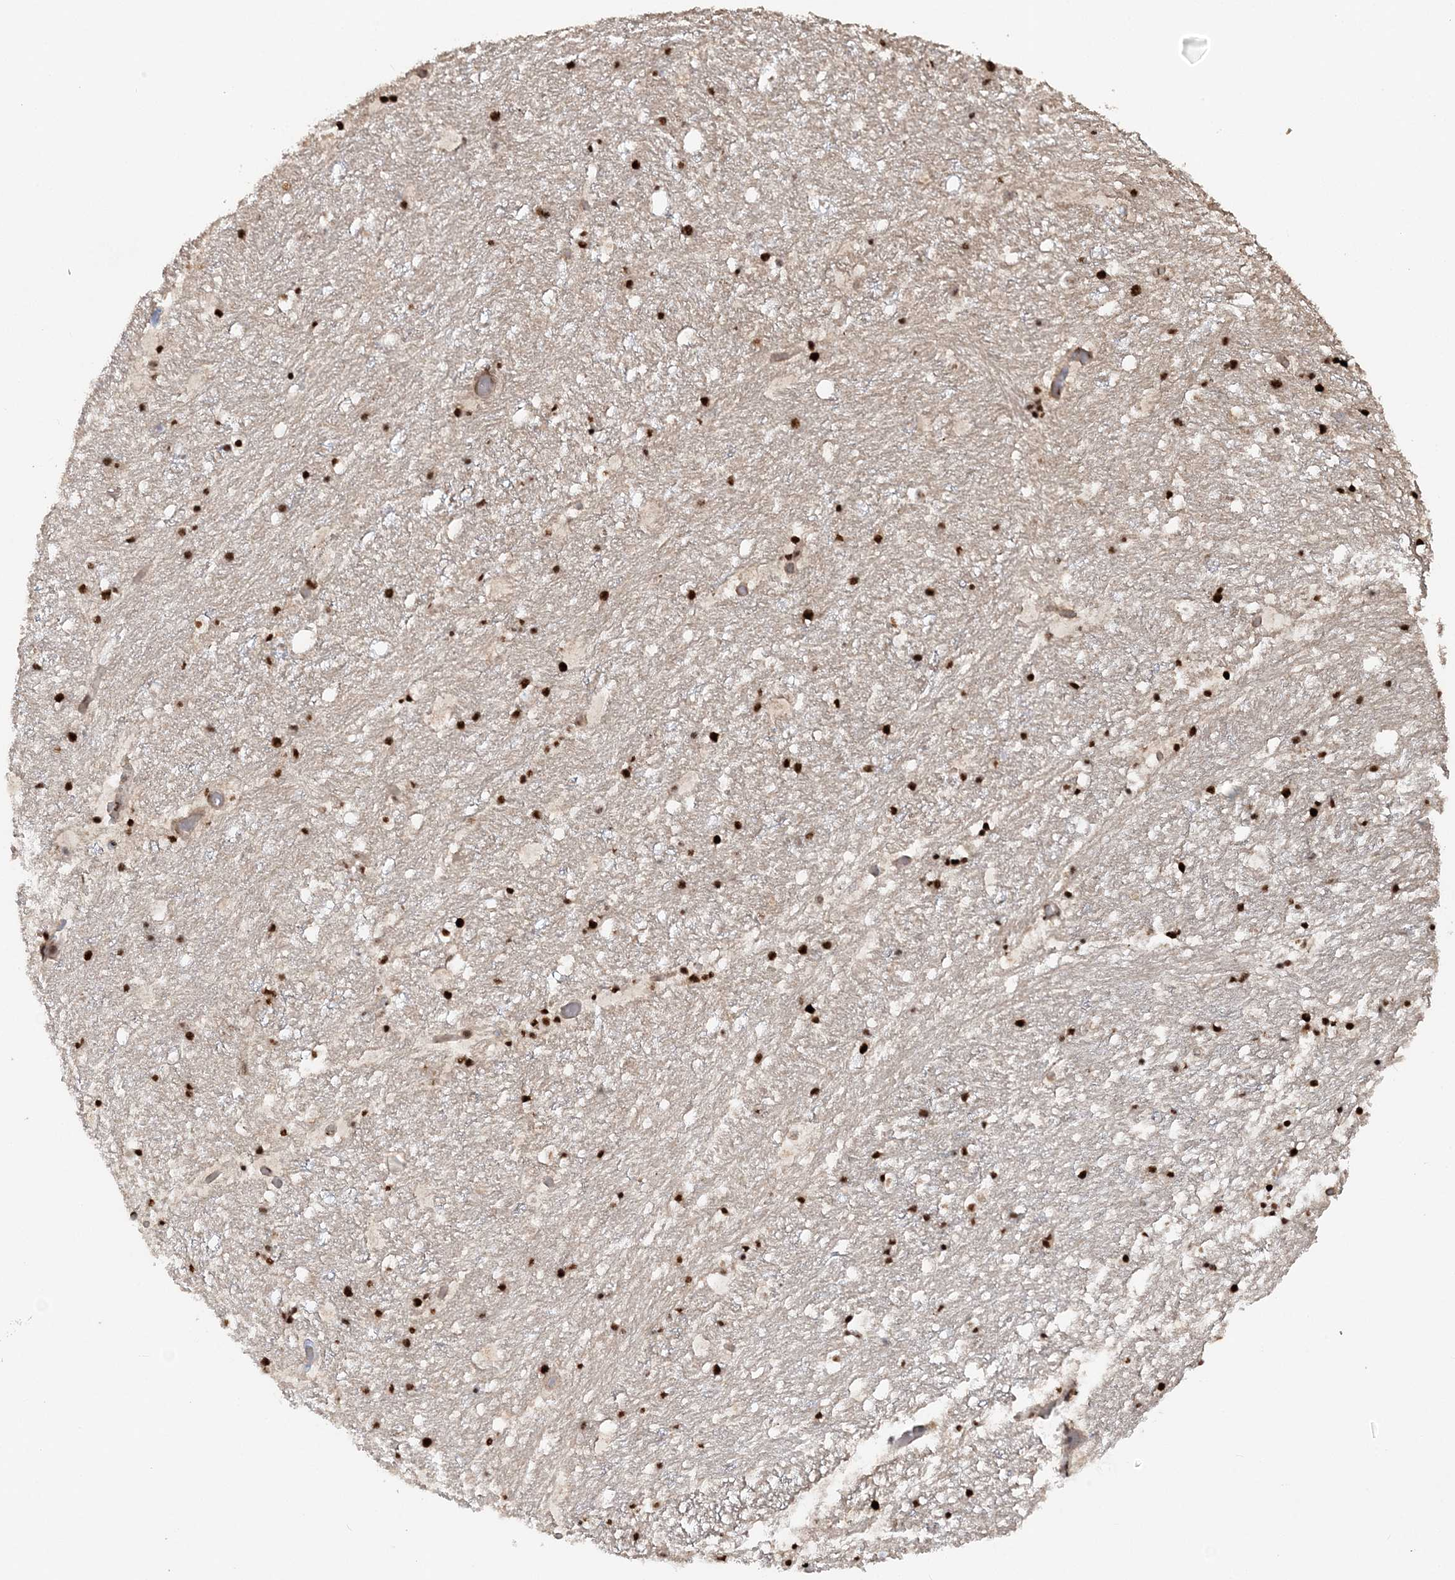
{"staining": {"intensity": "strong", "quantity": "25%-75%", "location": "nuclear"}, "tissue": "hippocampus", "cell_type": "Glial cells", "image_type": "normal", "snomed": [{"axis": "morphology", "description": "Normal tissue, NOS"}, {"axis": "topography", "description": "Hippocampus"}], "caption": "Glial cells reveal high levels of strong nuclear expression in approximately 25%-75% of cells in normal human hippocampus.", "gene": "EXOSC8", "patient": {"sex": "female", "age": 52}}